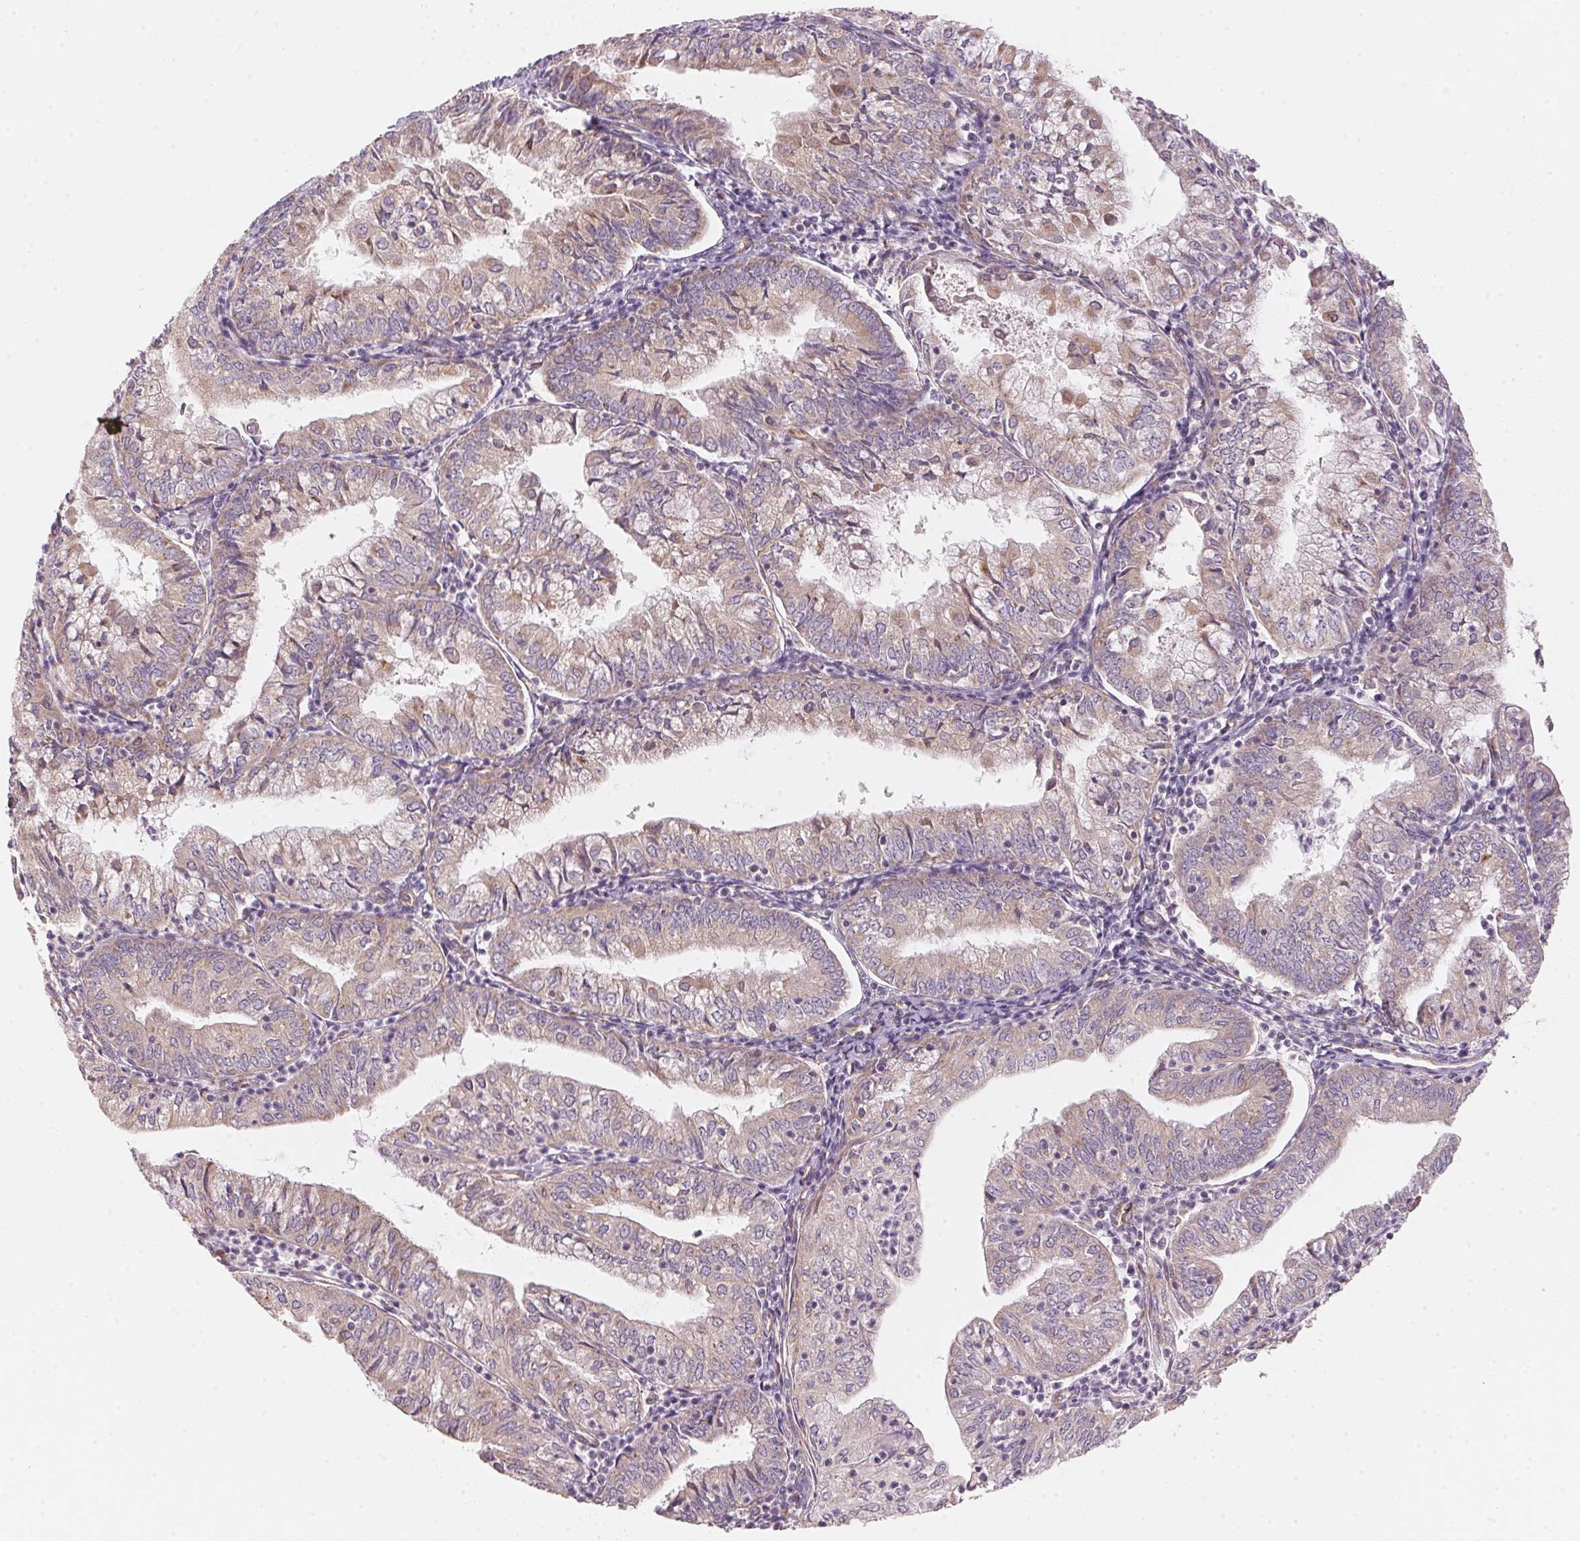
{"staining": {"intensity": "weak", "quantity": "25%-75%", "location": "cytoplasmic/membranous"}, "tissue": "endometrial cancer", "cell_type": "Tumor cells", "image_type": "cancer", "snomed": [{"axis": "morphology", "description": "Adenocarcinoma, NOS"}, {"axis": "topography", "description": "Endometrium"}], "caption": "Immunohistochemistry (DAB (3,3'-diaminobenzidine)) staining of human endometrial cancer displays weak cytoplasmic/membranous protein positivity in about 25%-75% of tumor cells.", "gene": "BLOC1S2", "patient": {"sex": "female", "age": 55}}